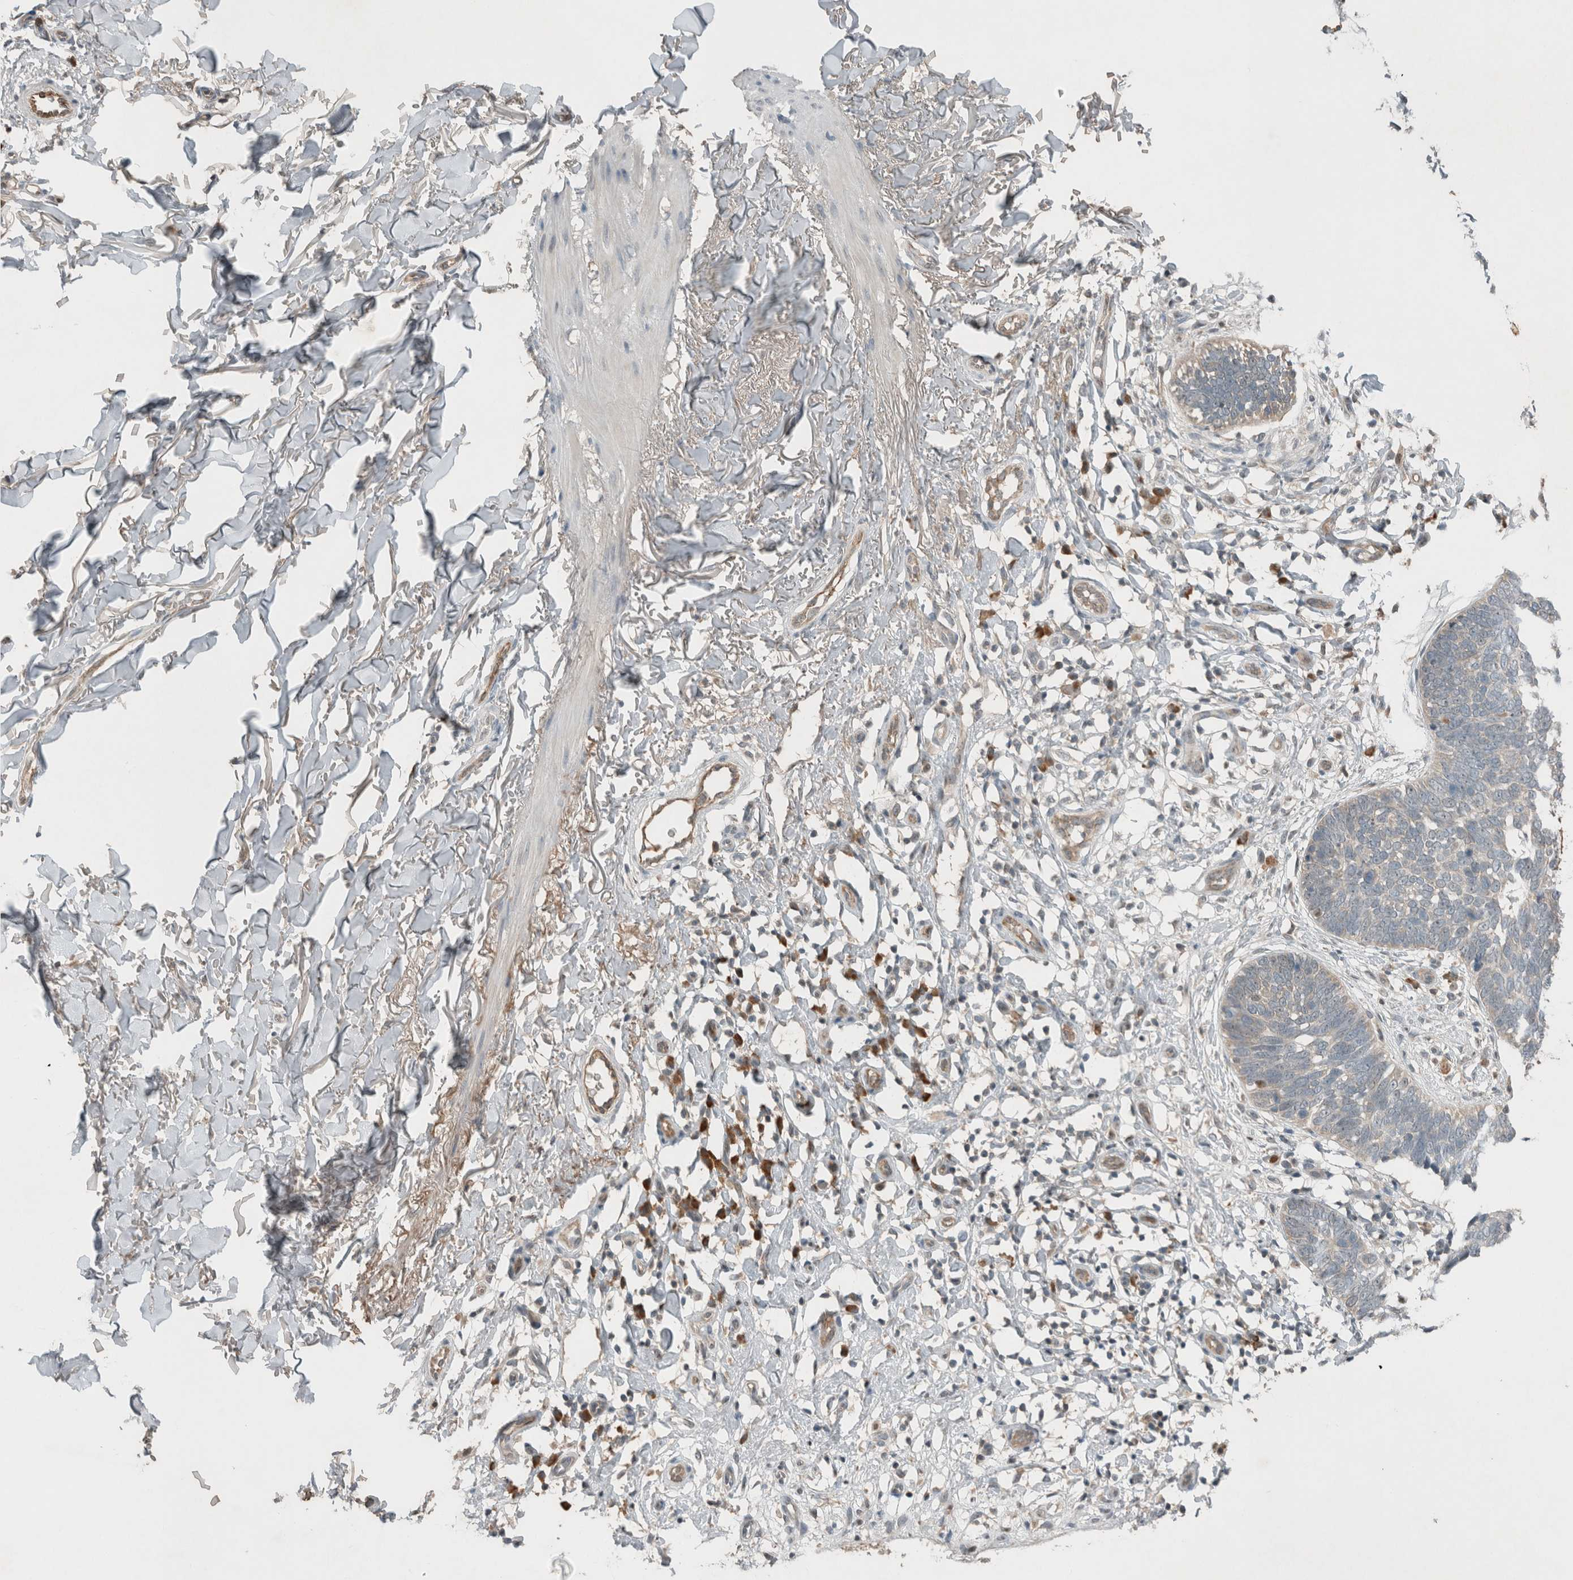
{"staining": {"intensity": "negative", "quantity": "none", "location": "none"}, "tissue": "skin cancer", "cell_type": "Tumor cells", "image_type": "cancer", "snomed": [{"axis": "morphology", "description": "Normal tissue, NOS"}, {"axis": "morphology", "description": "Basal cell carcinoma"}, {"axis": "topography", "description": "Skin"}], "caption": "An immunohistochemistry (IHC) image of skin cancer (basal cell carcinoma) is shown. There is no staining in tumor cells of skin cancer (basal cell carcinoma).", "gene": "RALGDS", "patient": {"sex": "male", "age": 77}}